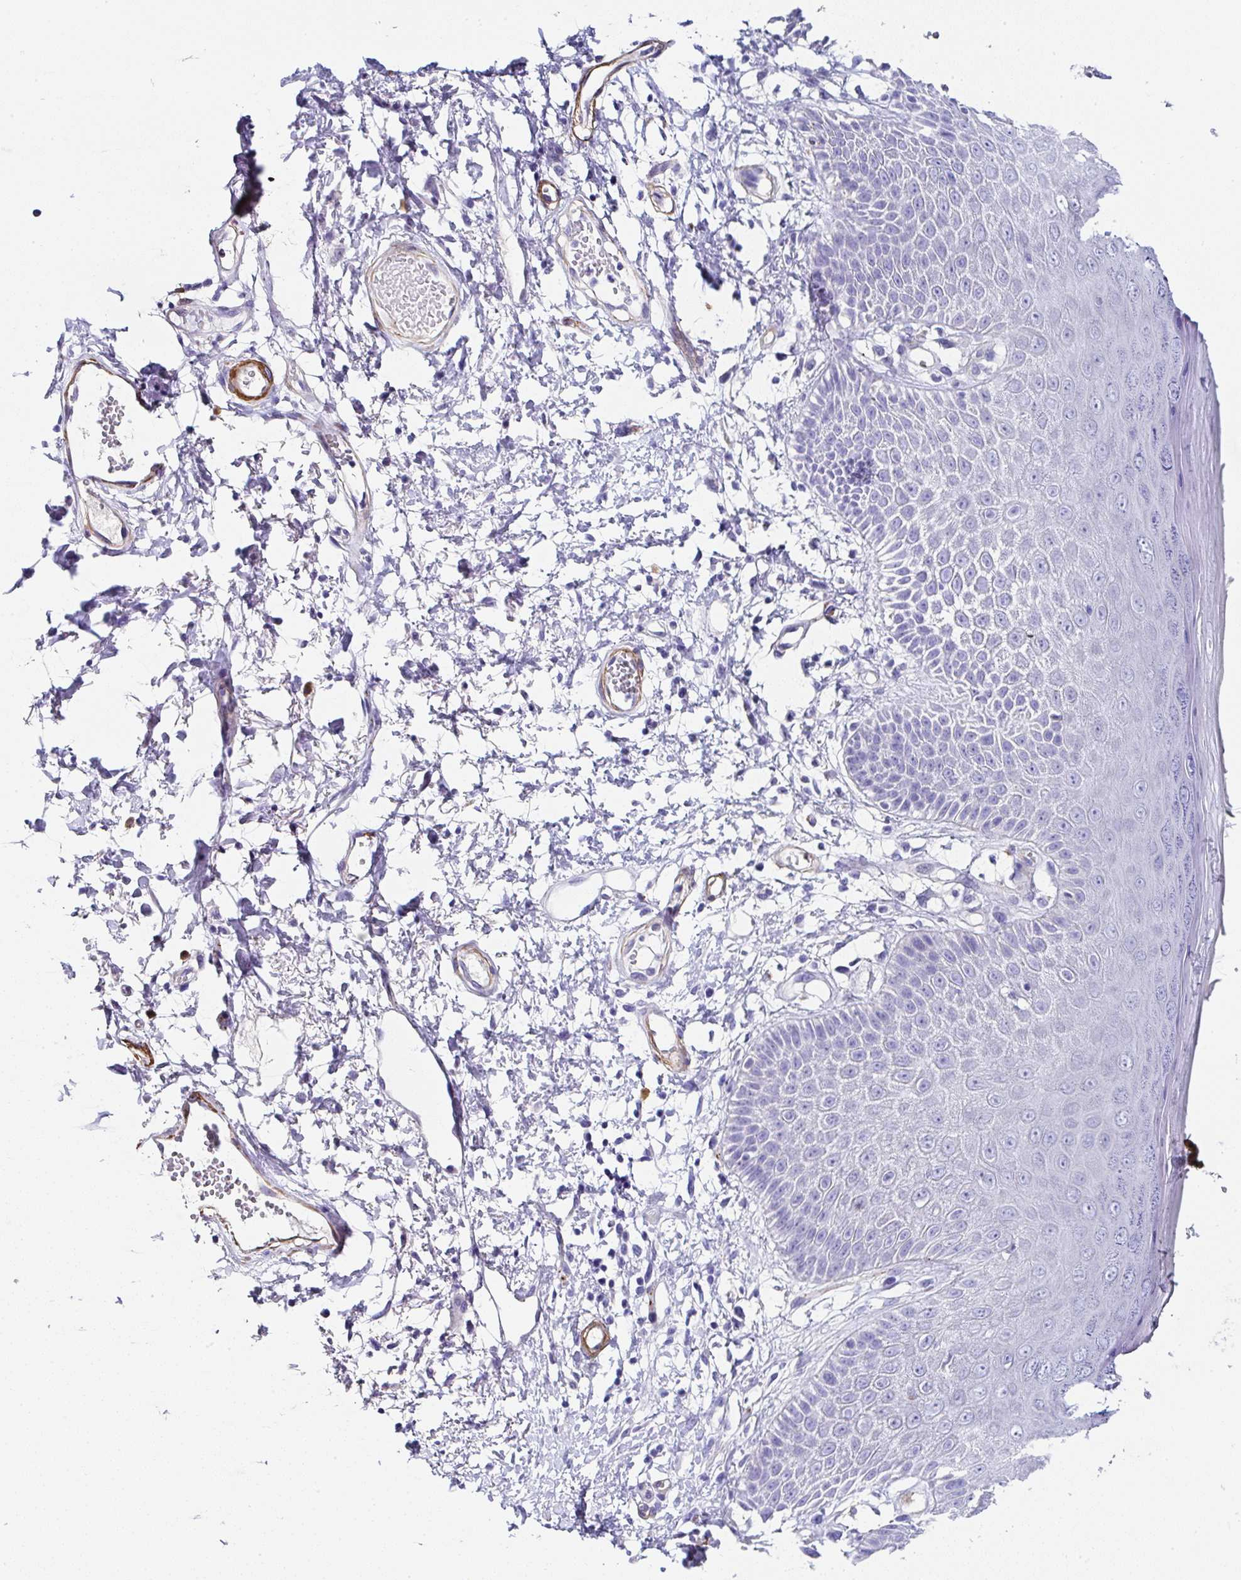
{"staining": {"intensity": "negative", "quantity": "none", "location": "none"}, "tissue": "skin", "cell_type": "Epidermal cells", "image_type": "normal", "snomed": [{"axis": "morphology", "description": "Normal tissue, NOS"}, {"axis": "topography", "description": "Anal"}, {"axis": "topography", "description": "Peripheral nerve tissue"}], "caption": "An immunohistochemistry (IHC) micrograph of normal skin is shown. There is no staining in epidermal cells of skin. The staining is performed using DAB brown chromogen with nuclei counter-stained in using hematoxylin.", "gene": "PPFIA4", "patient": {"sex": "male", "age": 78}}